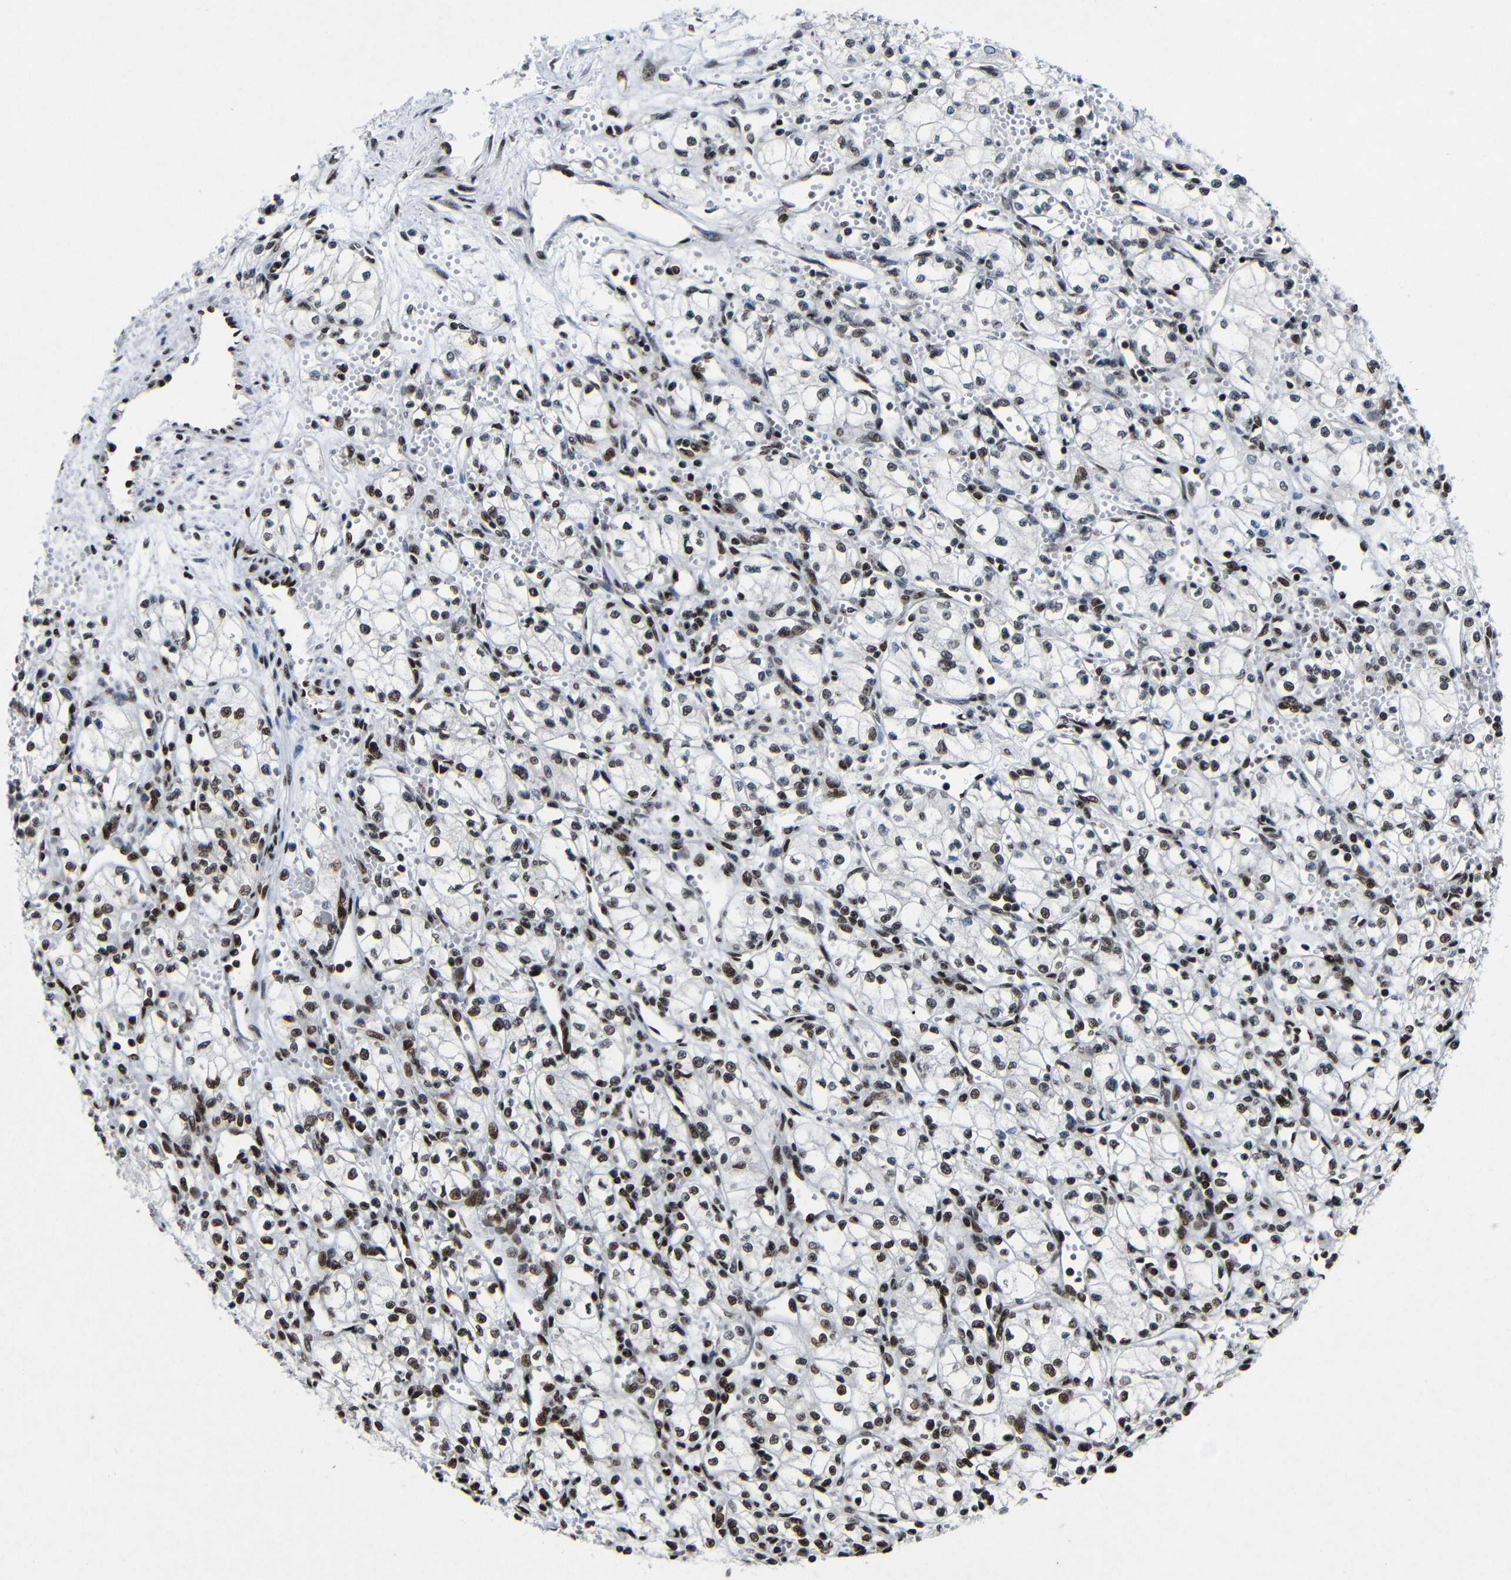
{"staining": {"intensity": "strong", "quantity": ">75%", "location": "nuclear"}, "tissue": "renal cancer", "cell_type": "Tumor cells", "image_type": "cancer", "snomed": [{"axis": "morphology", "description": "Normal tissue, NOS"}, {"axis": "morphology", "description": "Adenocarcinoma, NOS"}, {"axis": "topography", "description": "Kidney"}], "caption": "DAB immunohistochemical staining of renal cancer demonstrates strong nuclear protein expression in approximately >75% of tumor cells. (Stains: DAB (3,3'-diaminobenzidine) in brown, nuclei in blue, Microscopy: brightfield microscopy at high magnification).", "gene": "PTBP1", "patient": {"sex": "male", "age": 59}}